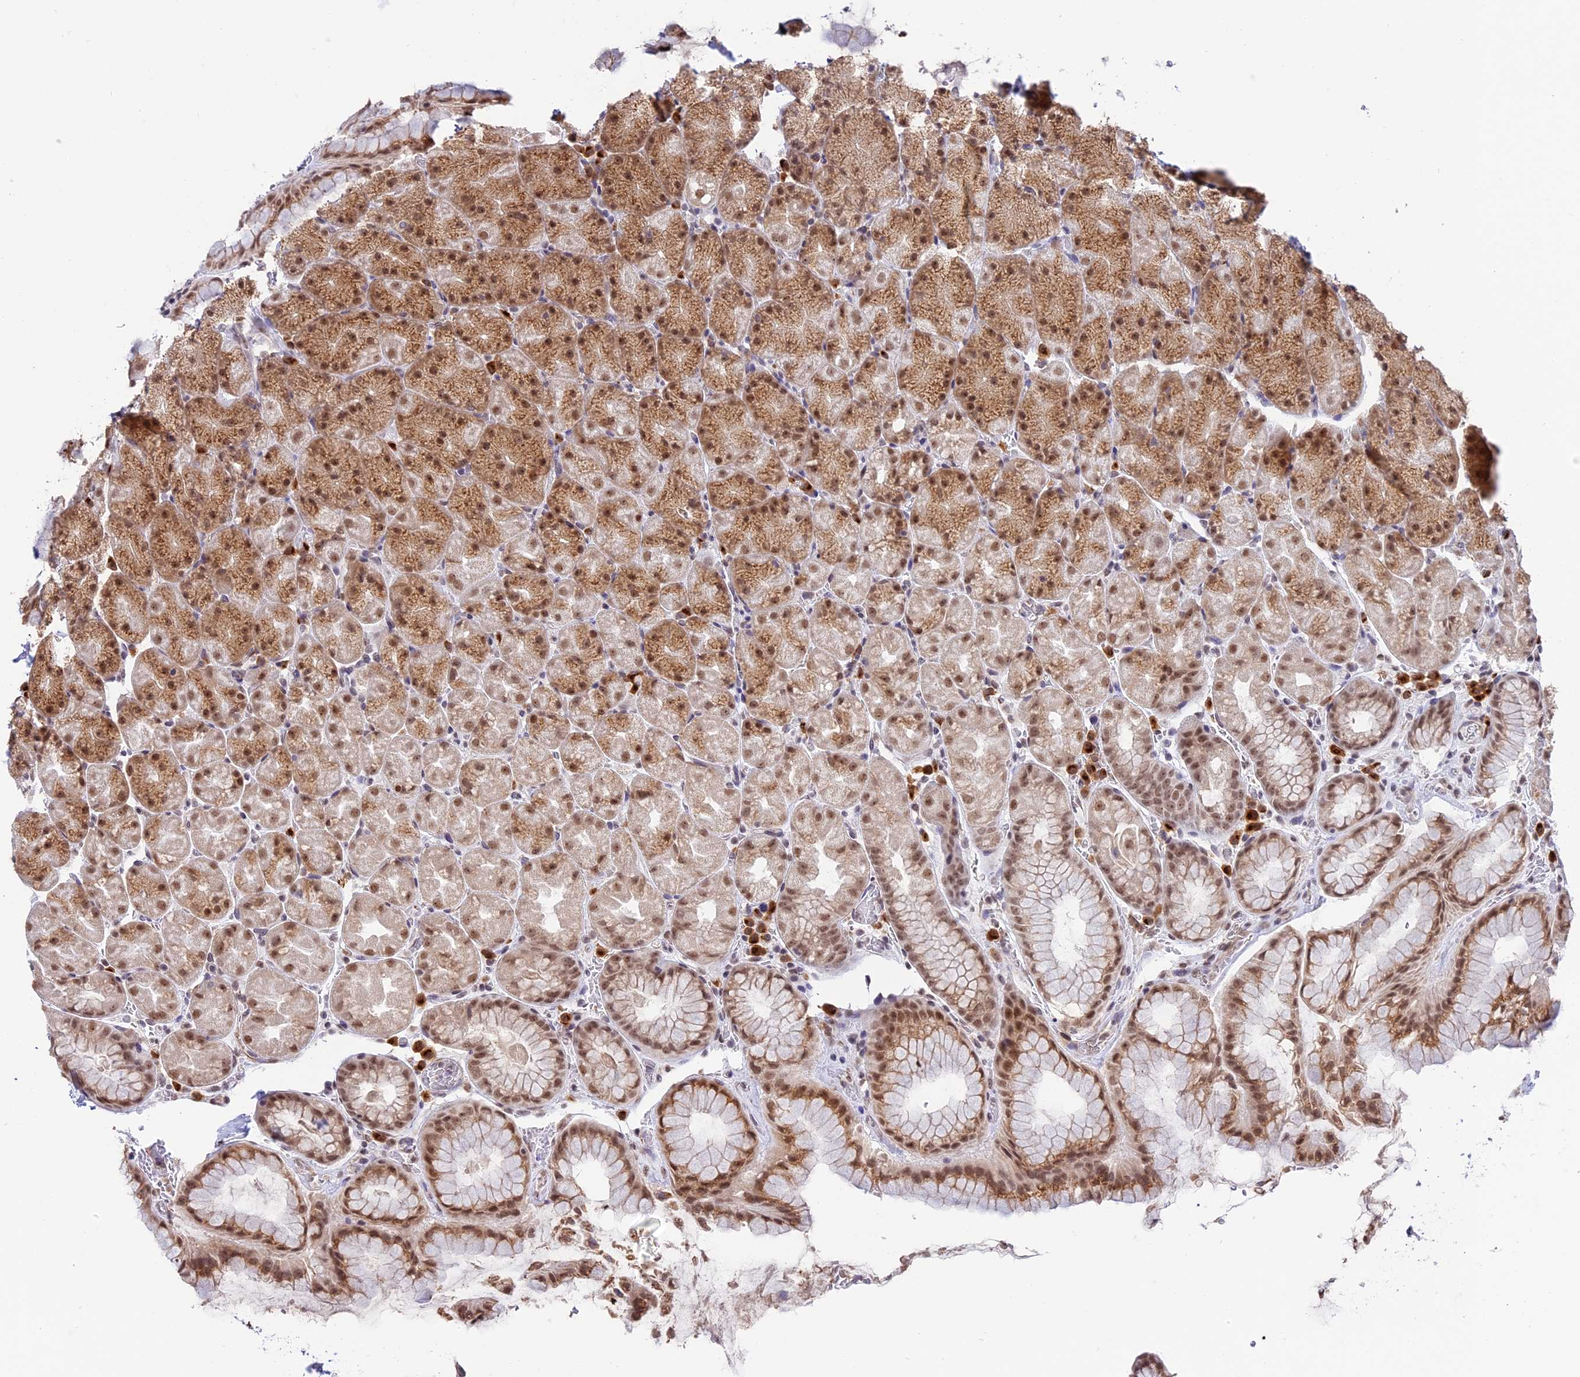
{"staining": {"intensity": "moderate", "quantity": ">75%", "location": "cytoplasmic/membranous,nuclear"}, "tissue": "stomach", "cell_type": "Glandular cells", "image_type": "normal", "snomed": [{"axis": "morphology", "description": "Normal tissue, NOS"}, {"axis": "topography", "description": "Stomach, upper"}, {"axis": "topography", "description": "Stomach, lower"}], "caption": "About >75% of glandular cells in unremarkable stomach show moderate cytoplasmic/membranous,nuclear protein staining as visualized by brown immunohistochemical staining.", "gene": "HEATR5B", "patient": {"sex": "male", "age": 67}}